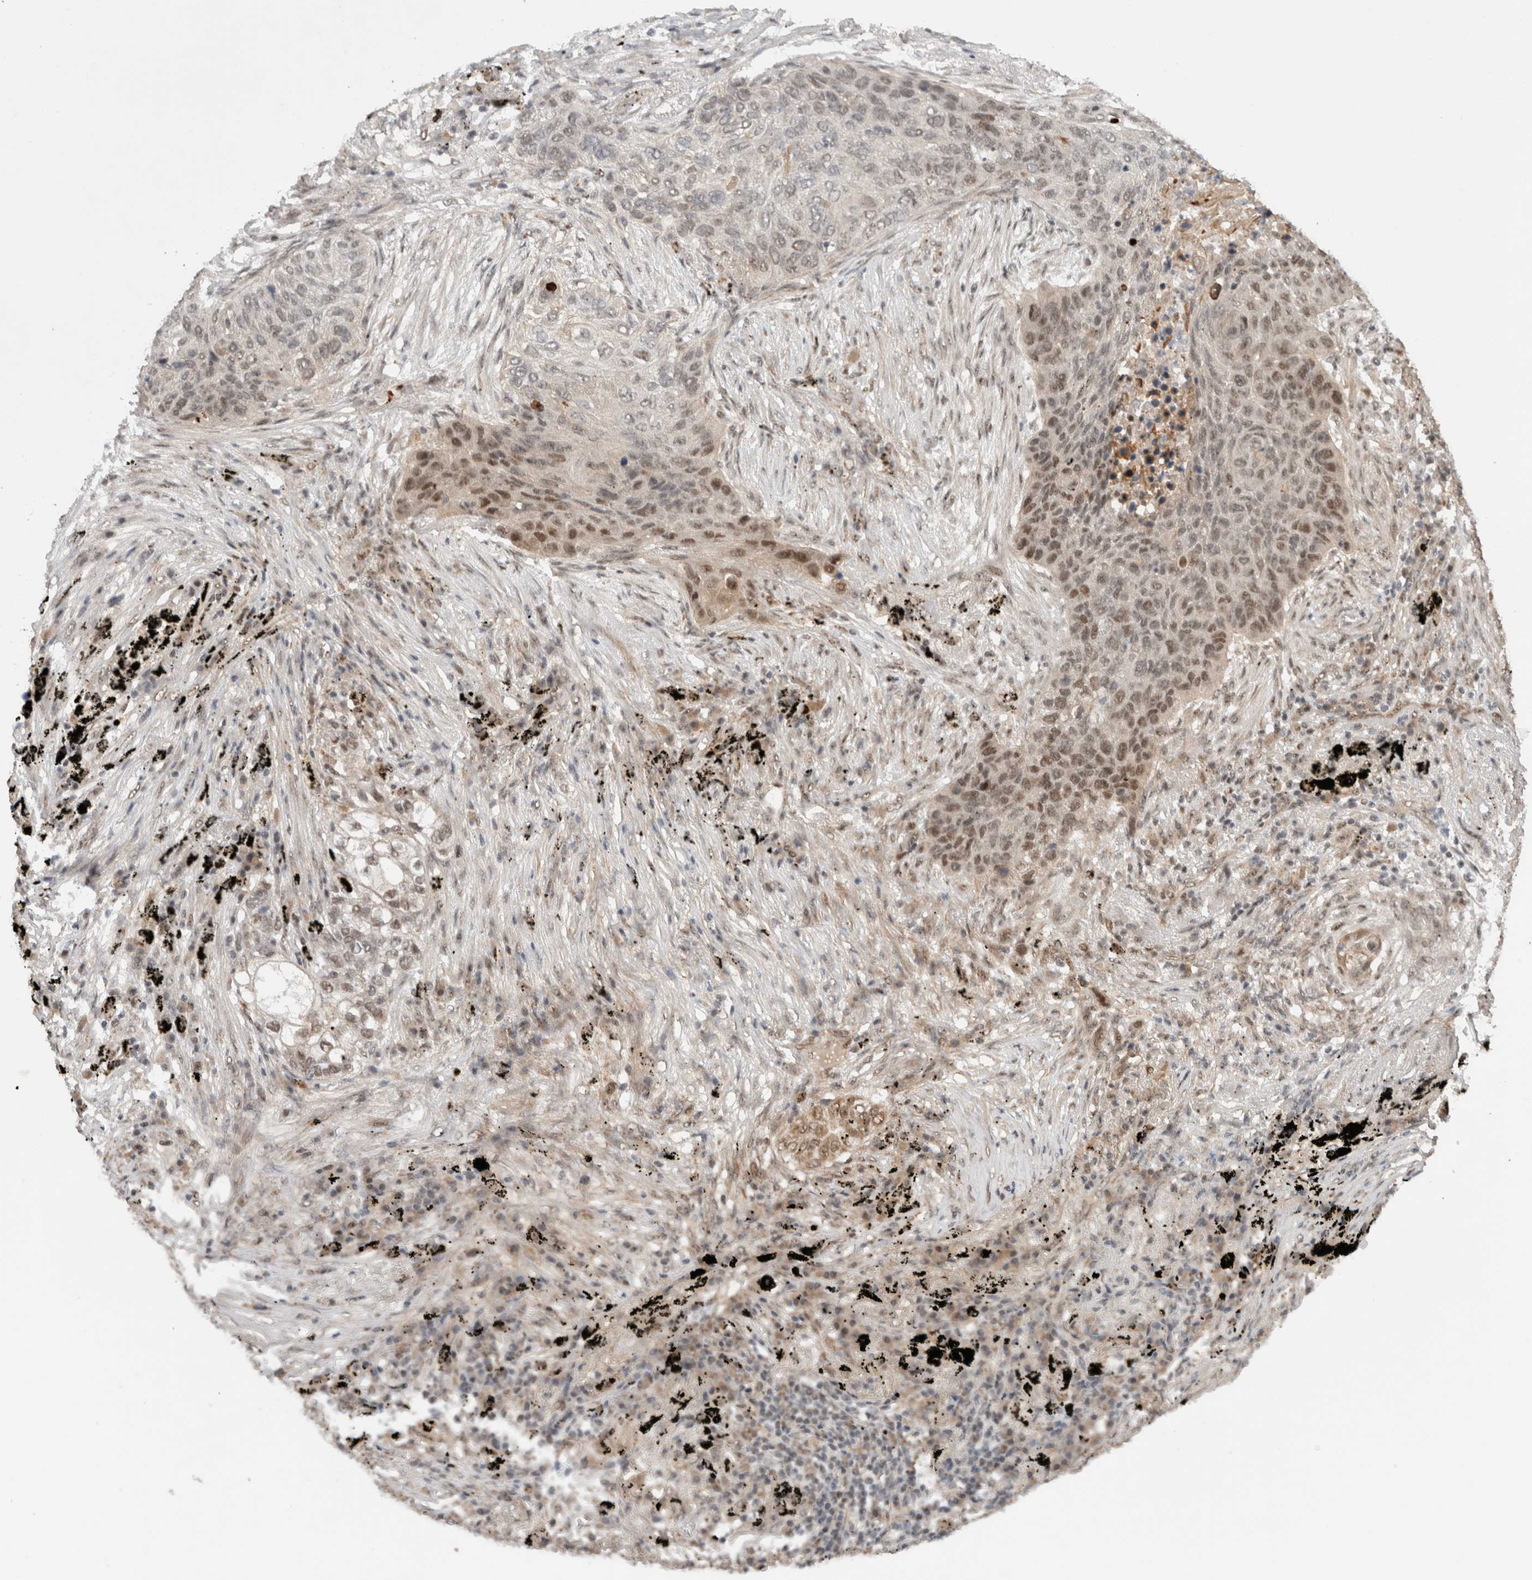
{"staining": {"intensity": "moderate", "quantity": "<25%", "location": "nuclear"}, "tissue": "lung cancer", "cell_type": "Tumor cells", "image_type": "cancer", "snomed": [{"axis": "morphology", "description": "Squamous cell carcinoma, NOS"}, {"axis": "topography", "description": "Lung"}], "caption": "This is a photomicrograph of immunohistochemistry (IHC) staining of lung squamous cell carcinoma, which shows moderate expression in the nuclear of tumor cells.", "gene": "MPHOSPH6", "patient": {"sex": "female", "age": 63}}